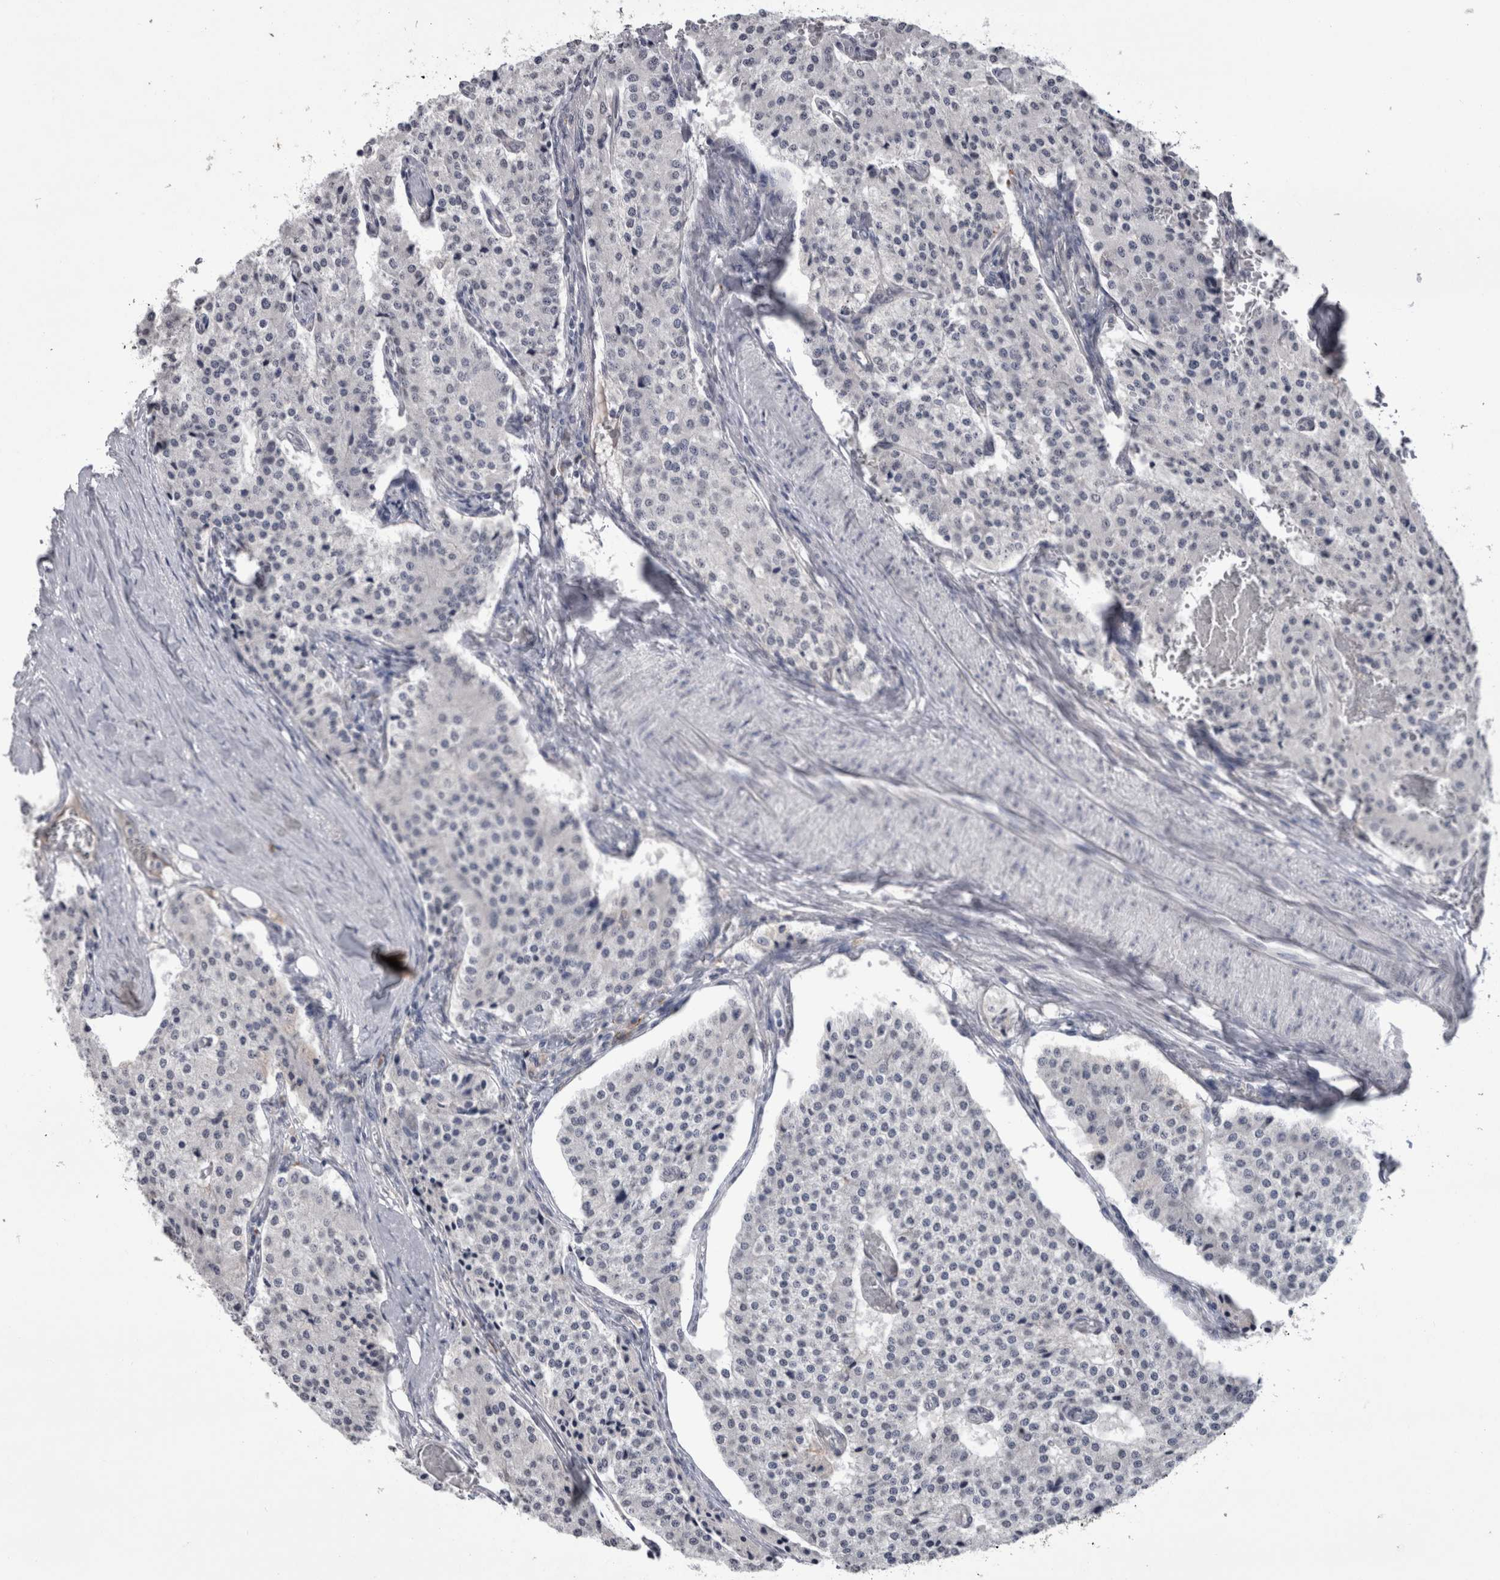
{"staining": {"intensity": "negative", "quantity": "none", "location": "none"}, "tissue": "carcinoid", "cell_type": "Tumor cells", "image_type": "cancer", "snomed": [{"axis": "morphology", "description": "Carcinoid, malignant, NOS"}, {"axis": "topography", "description": "Colon"}], "caption": "Carcinoid was stained to show a protein in brown. There is no significant expression in tumor cells.", "gene": "PAX5", "patient": {"sex": "female", "age": 52}}